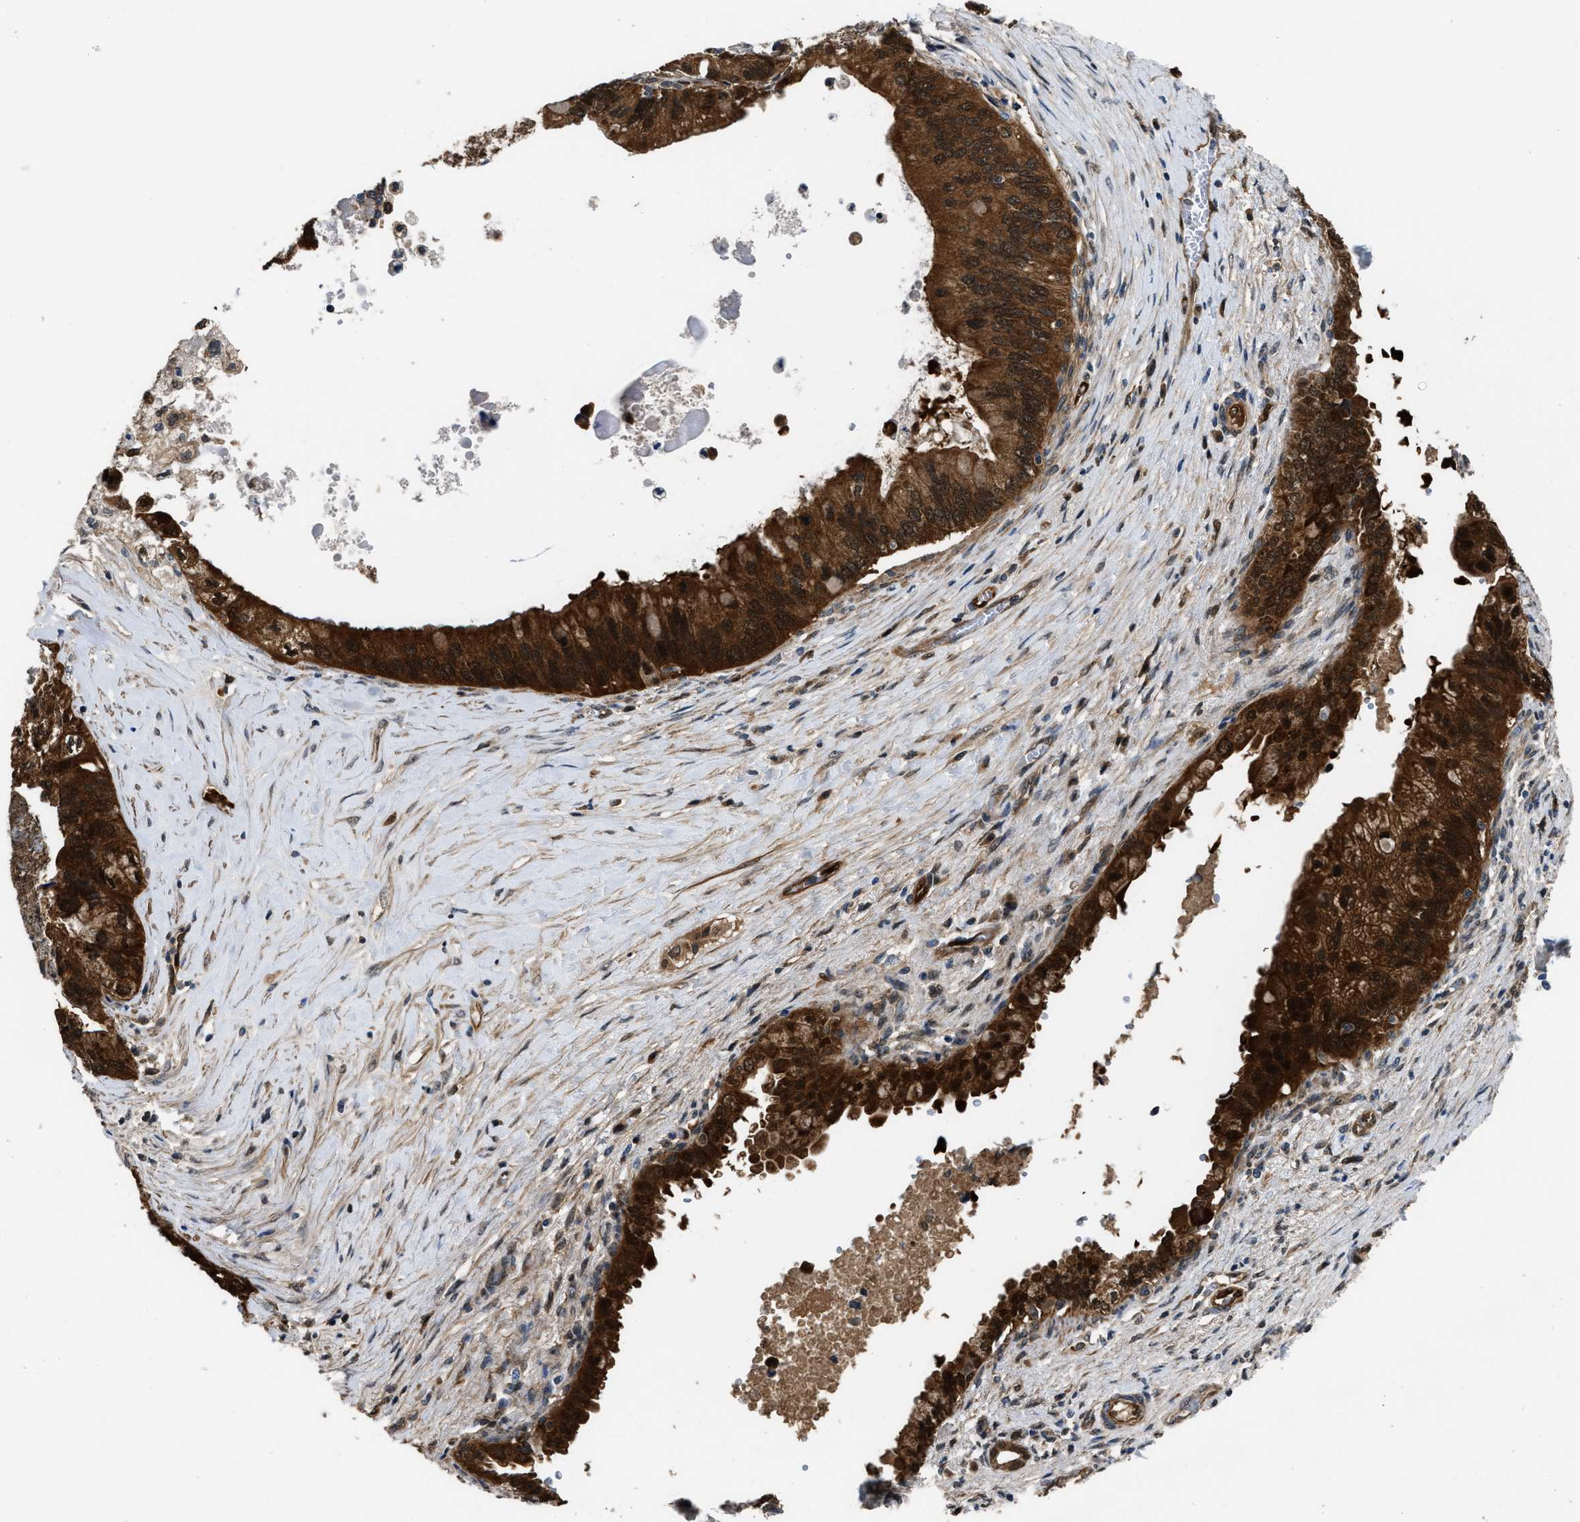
{"staining": {"intensity": "strong", "quantity": ">75%", "location": "cytoplasmic/membranous"}, "tissue": "pancreatic cancer", "cell_type": "Tumor cells", "image_type": "cancer", "snomed": [{"axis": "morphology", "description": "Adenocarcinoma, NOS"}, {"axis": "topography", "description": "Pancreas"}], "caption": "A micrograph showing strong cytoplasmic/membranous staining in approximately >75% of tumor cells in adenocarcinoma (pancreatic), as visualized by brown immunohistochemical staining.", "gene": "PPA1", "patient": {"sex": "female", "age": 73}}